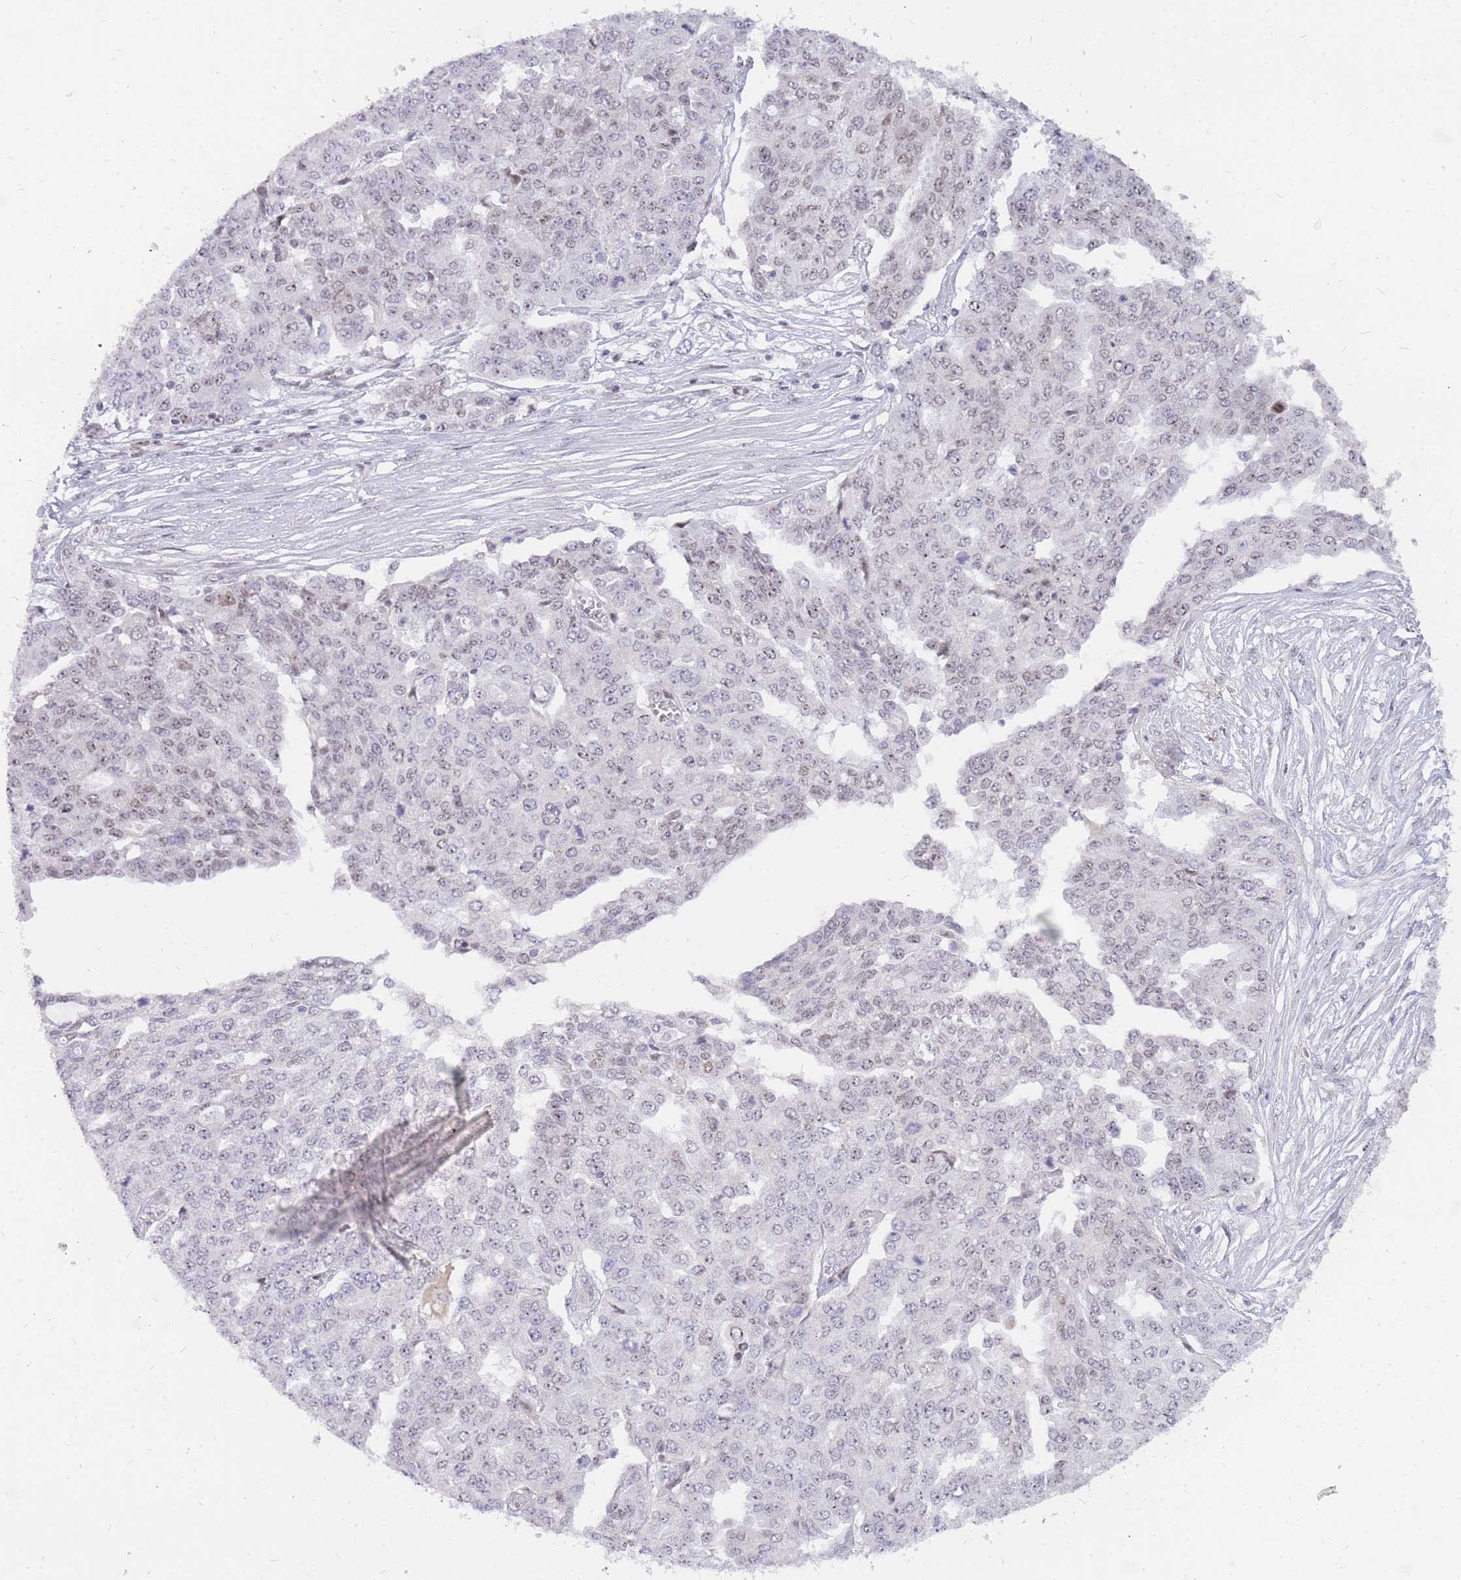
{"staining": {"intensity": "weak", "quantity": "25%-75%", "location": "nuclear"}, "tissue": "ovarian cancer", "cell_type": "Tumor cells", "image_type": "cancer", "snomed": [{"axis": "morphology", "description": "Cystadenocarcinoma, serous, NOS"}, {"axis": "topography", "description": "Soft tissue"}, {"axis": "topography", "description": "Ovary"}], "caption": "Serous cystadenocarcinoma (ovarian) stained with a protein marker displays weak staining in tumor cells.", "gene": "TLE2", "patient": {"sex": "female", "age": 57}}